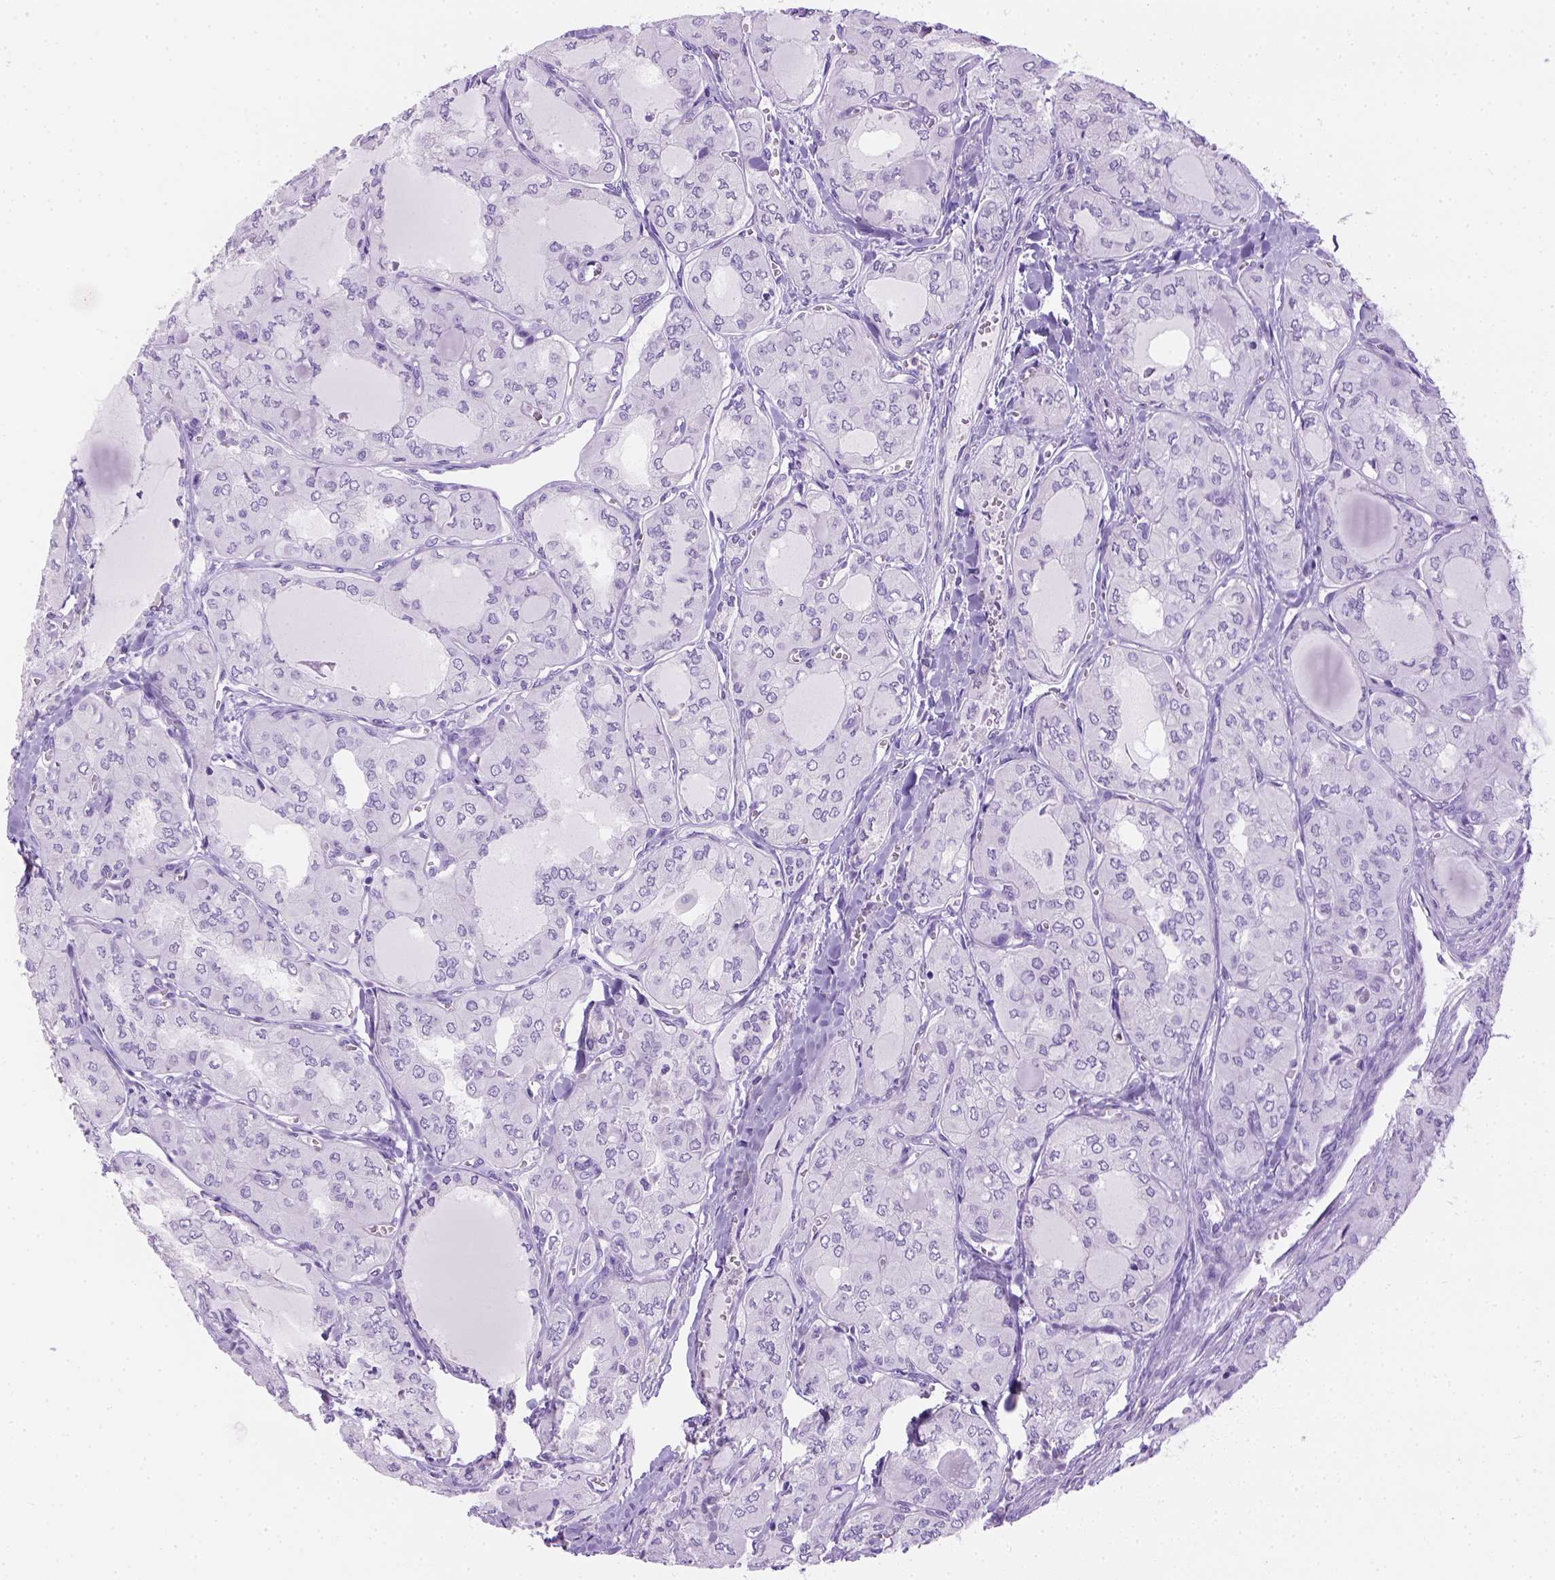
{"staining": {"intensity": "negative", "quantity": "none", "location": "none"}, "tissue": "thyroid cancer", "cell_type": "Tumor cells", "image_type": "cancer", "snomed": [{"axis": "morphology", "description": "Papillary adenocarcinoma, NOS"}, {"axis": "topography", "description": "Thyroid gland"}], "caption": "Immunohistochemistry (IHC) of human thyroid papillary adenocarcinoma shows no staining in tumor cells.", "gene": "TMEM38A", "patient": {"sex": "male", "age": 20}}